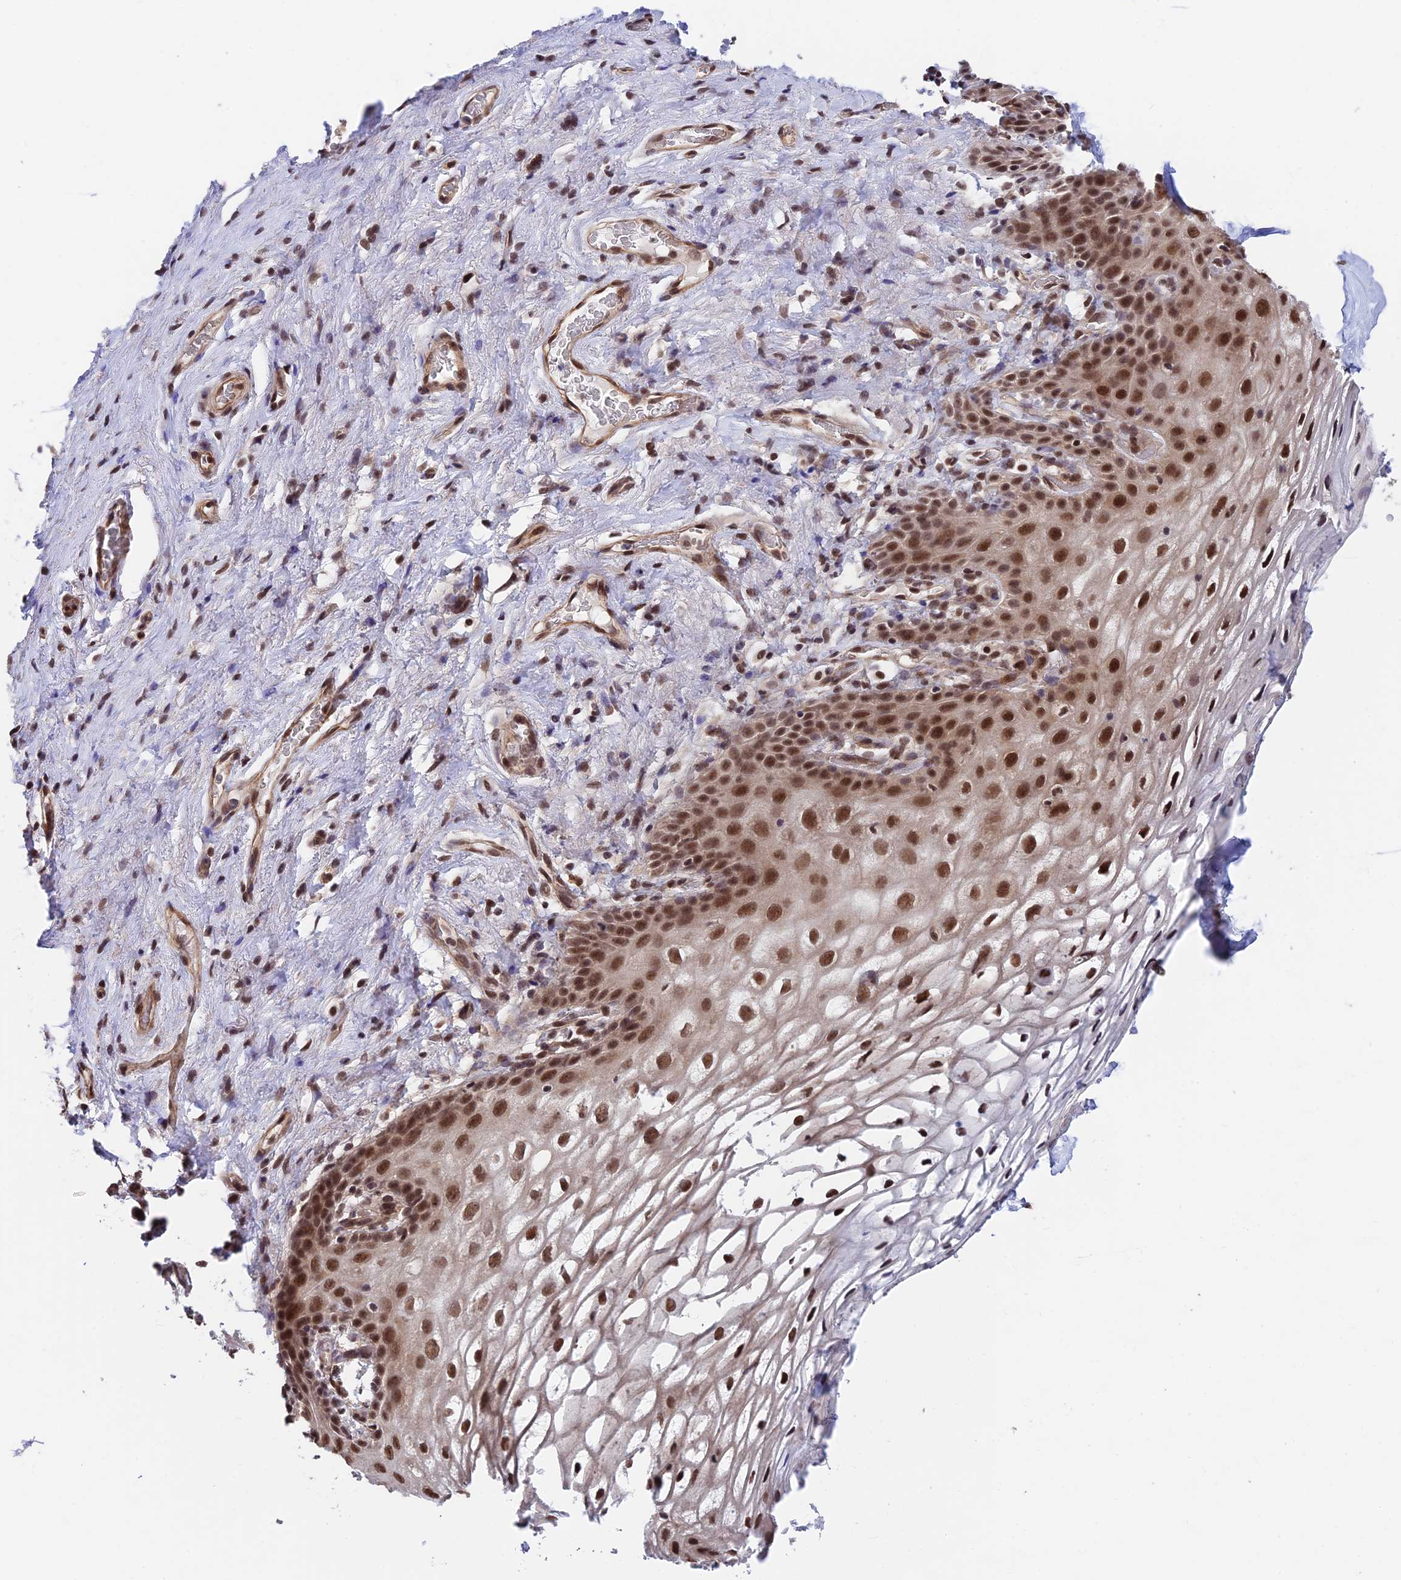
{"staining": {"intensity": "strong", "quantity": ">75%", "location": "nuclear"}, "tissue": "vagina", "cell_type": "Squamous epithelial cells", "image_type": "normal", "snomed": [{"axis": "morphology", "description": "Normal tissue, NOS"}, {"axis": "topography", "description": "Vagina"}, {"axis": "topography", "description": "Peripheral nerve tissue"}], "caption": "Protein positivity by IHC shows strong nuclear expression in about >75% of squamous epithelial cells in unremarkable vagina. (Stains: DAB (3,3'-diaminobenzidine) in brown, nuclei in blue, Microscopy: brightfield microscopy at high magnification).", "gene": "RBM42", "patient": {"sex": "female", "age": 71}}